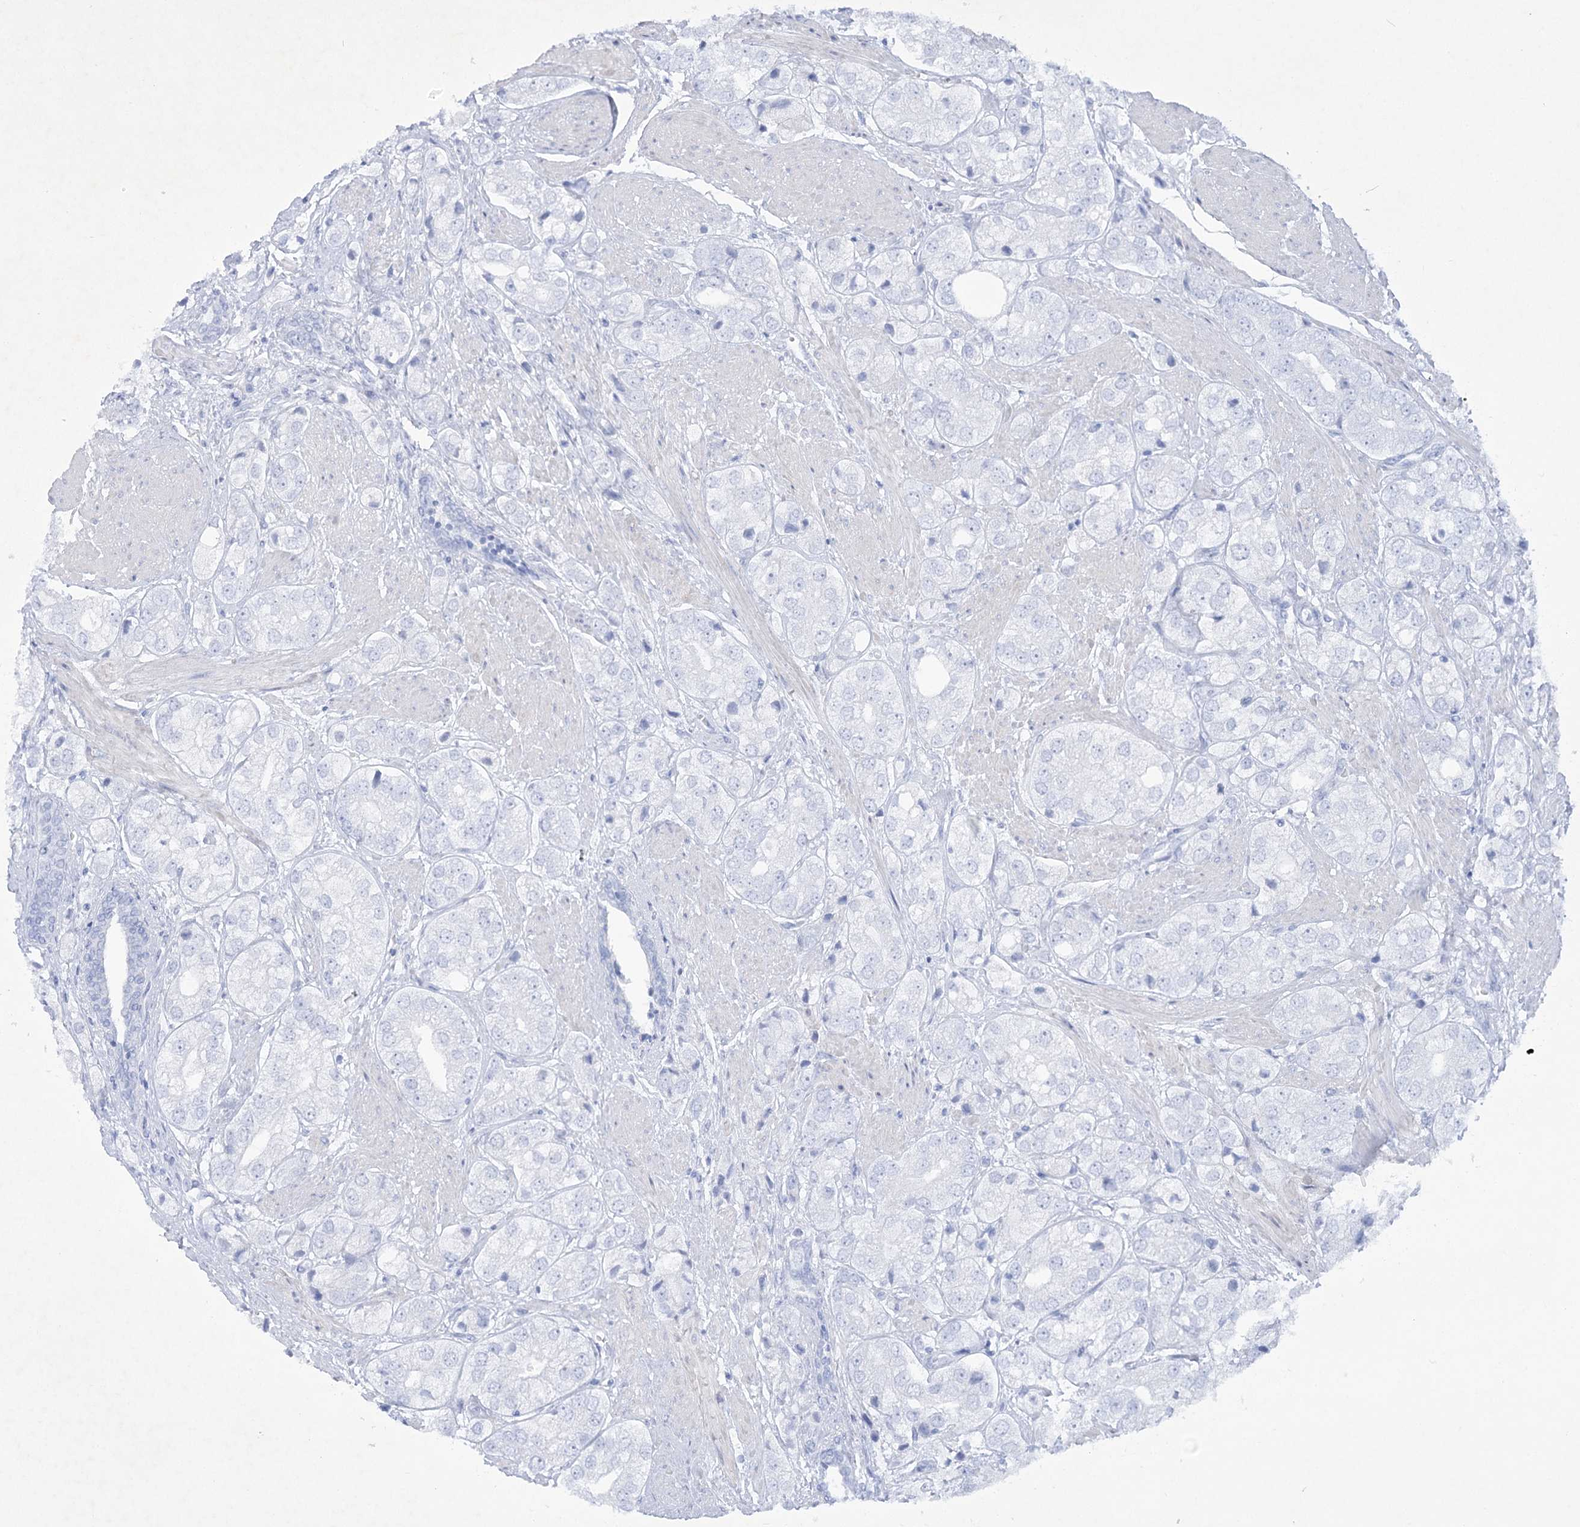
{"staining": {"intensity": "negative", "quantity": "none", "location": "none"}, "tissue": "prostate cancer", "cell_type": "Tumor cells", "image_type": "cancer", "snomed": [{"axis": "morphology", "description": "Adenocarcinoma, High grade"}, {"axis": "topography", "description": "Prostate"}], "caption": "Prostate cancer was stained to show a protein in brown. There is no significant positivity in tumor cells.", "gene": "GBF1", "patient": {"sex": "male", "age": 50}}